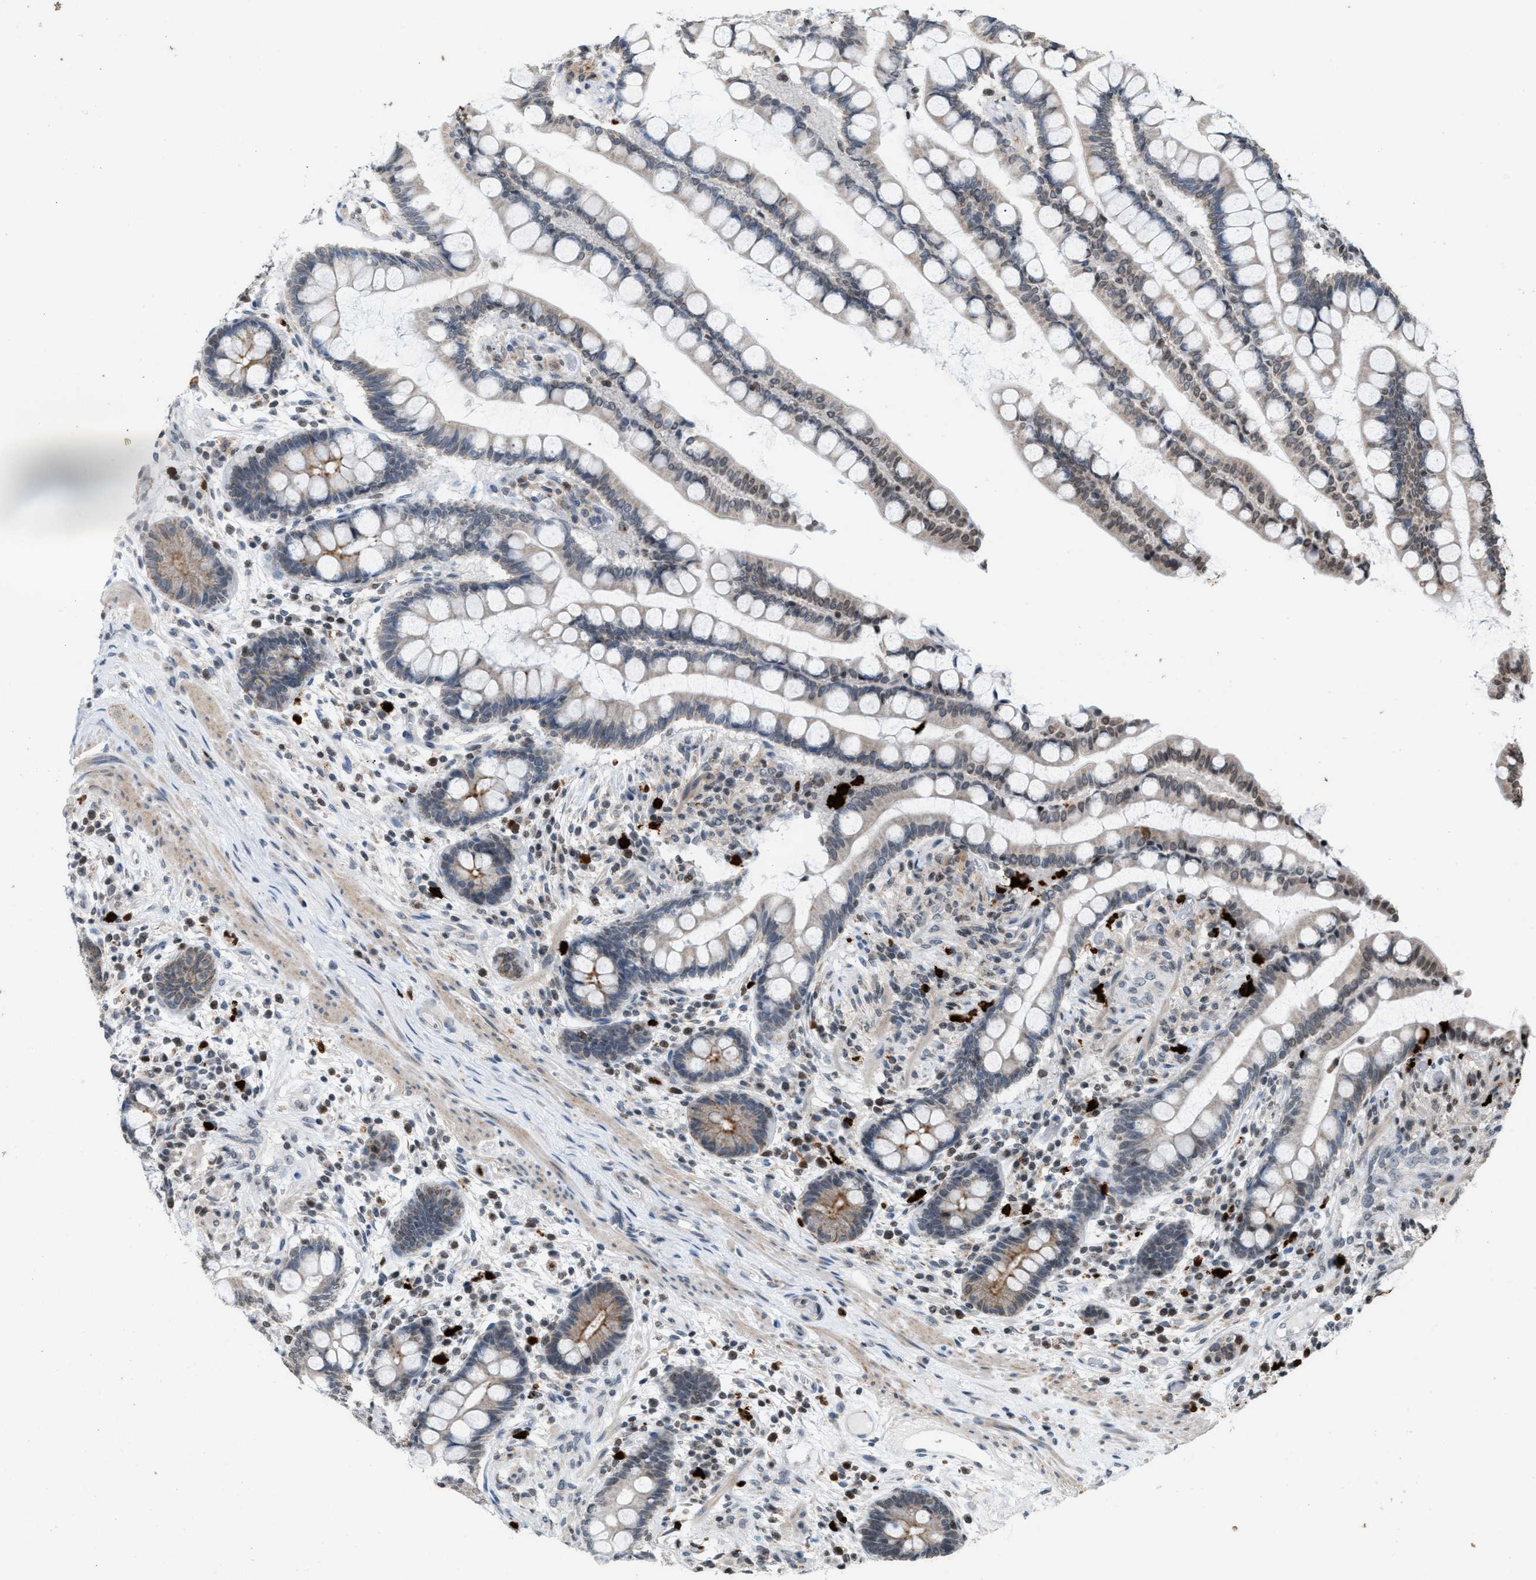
{"staining": {"intensity": "negative", "quantity": "none", "location": "none"}, "tissue": "colon", "cell_type": "Endothelial cells", "image_type": "normal", "snomed": [{"axis": "morphology", "description": "Normal tissue, NOS"}, {"axis": "topography", "description": "Colon"}], "caption": "The immunohistochemistry (IHC) histopathology image has no significant staining in endothelial cells of colon. Nuclei are stained in blue.", "gene": "PRUNE2", "patient": {"sex": "male", "age": 73}}